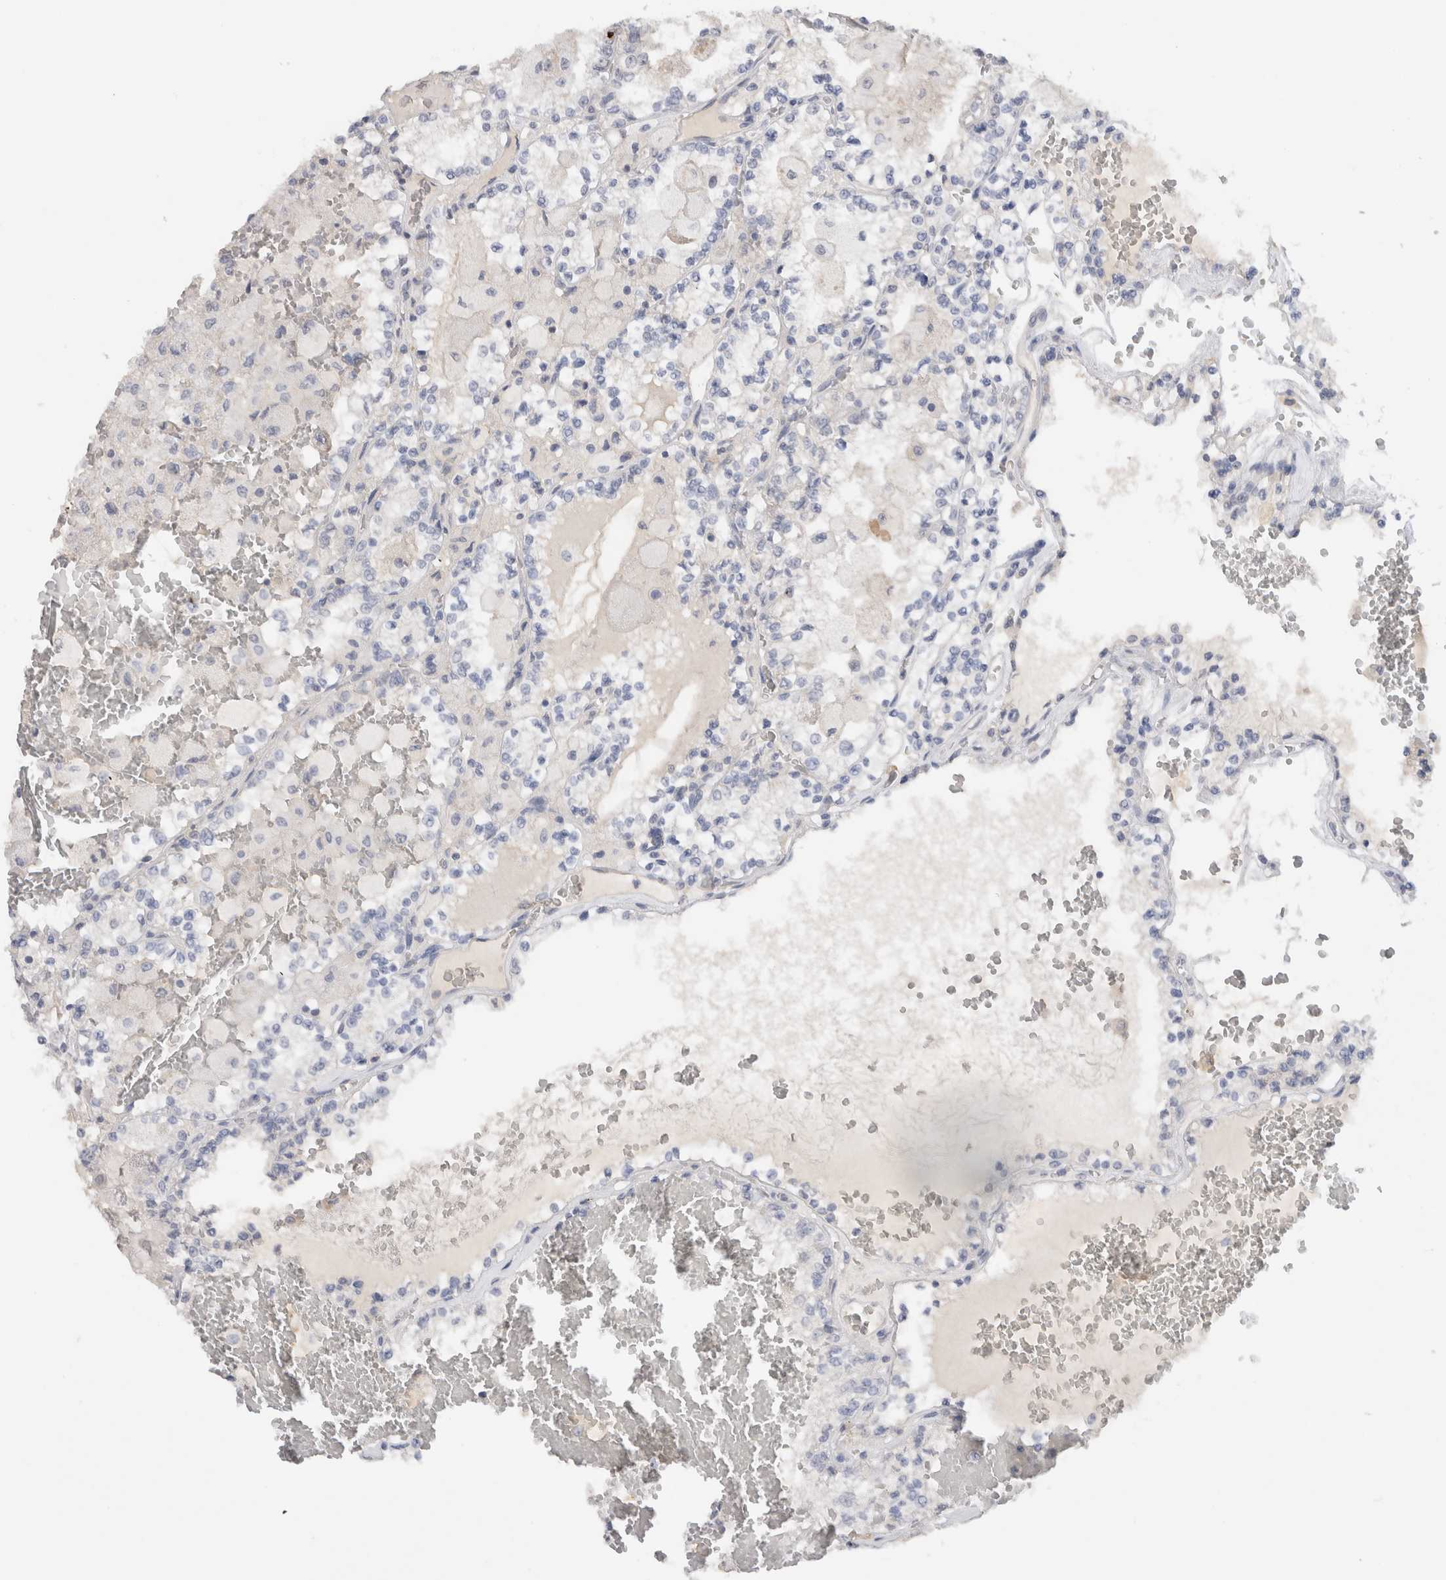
{"staining": {"intensity": "negative", "quantity": "none", "location": "none"}, "tissue": "renal cancer", "cell_type": "Tumor cells", "image_type": "cancer", "snomed": [{"axis": "morphology", "description": "Adenocarcinoma, NOS"}, {"axis": "topography", "description": "Kidney"}], "caption": "Immunohistochemistry micrograph of renal cancer stained for a protein (brown), which demonstrates no staining in tumor cells.", "gene": "LAMP3", "patient": {"sex": "female", "age": 56}}